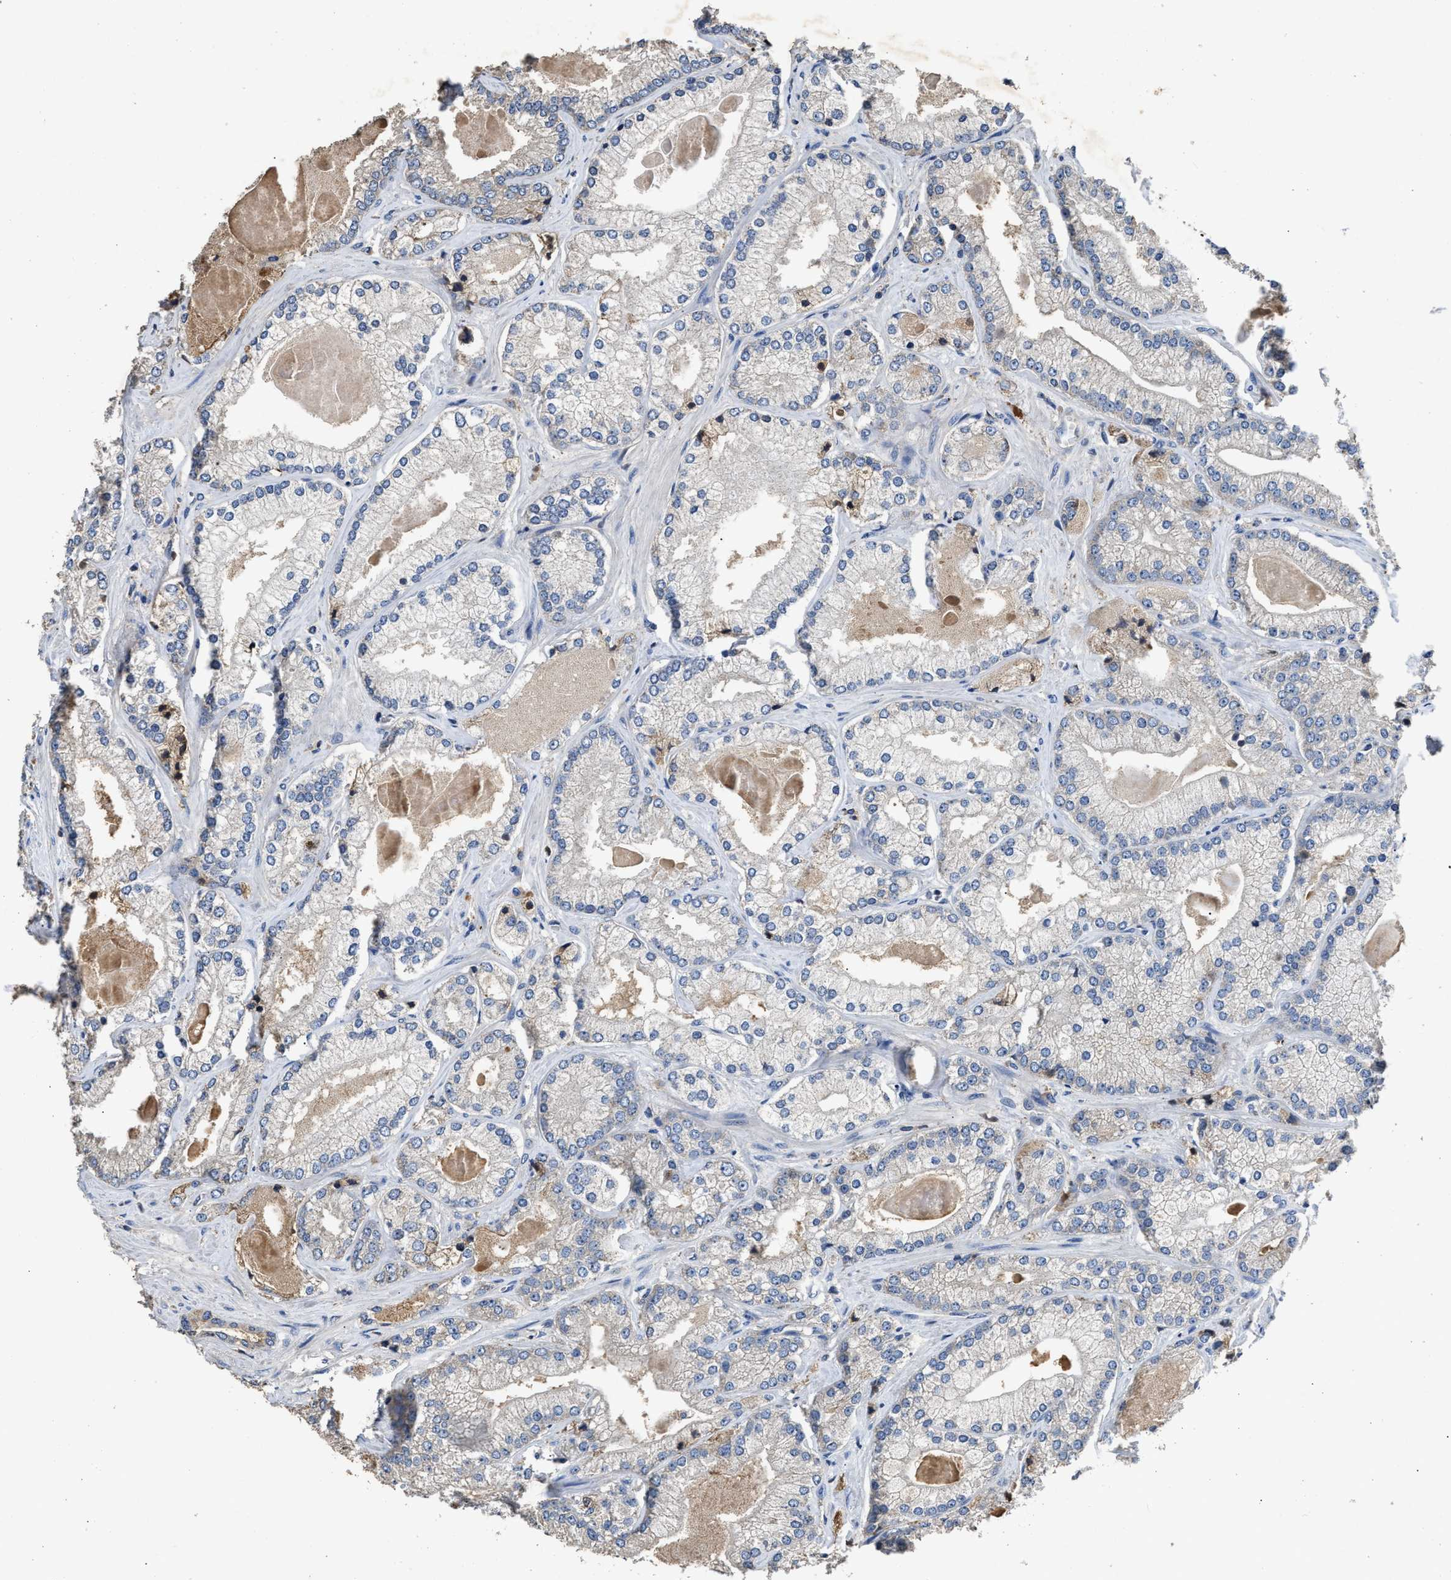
{"staining": {"intensity": "weak", "quantity": "<25%", "location": "cytoplasmic/membranous"}, "tissue": "prostate cancer", "cell_type": "Tumor cells", "image_type": "cancer", "snomed": [{"axis": "morphology", "description": "Adenocarcinoma, Low grade"}, {"axis": "topography", "description": "Prostate"}], "caption": "Immunohistochemistry of human prostate cancer (low-grade adenocarcinoma) displays no positivity in tumor cells.", "gene": "C3", "patient": {"sex": "male", "age": 65}}